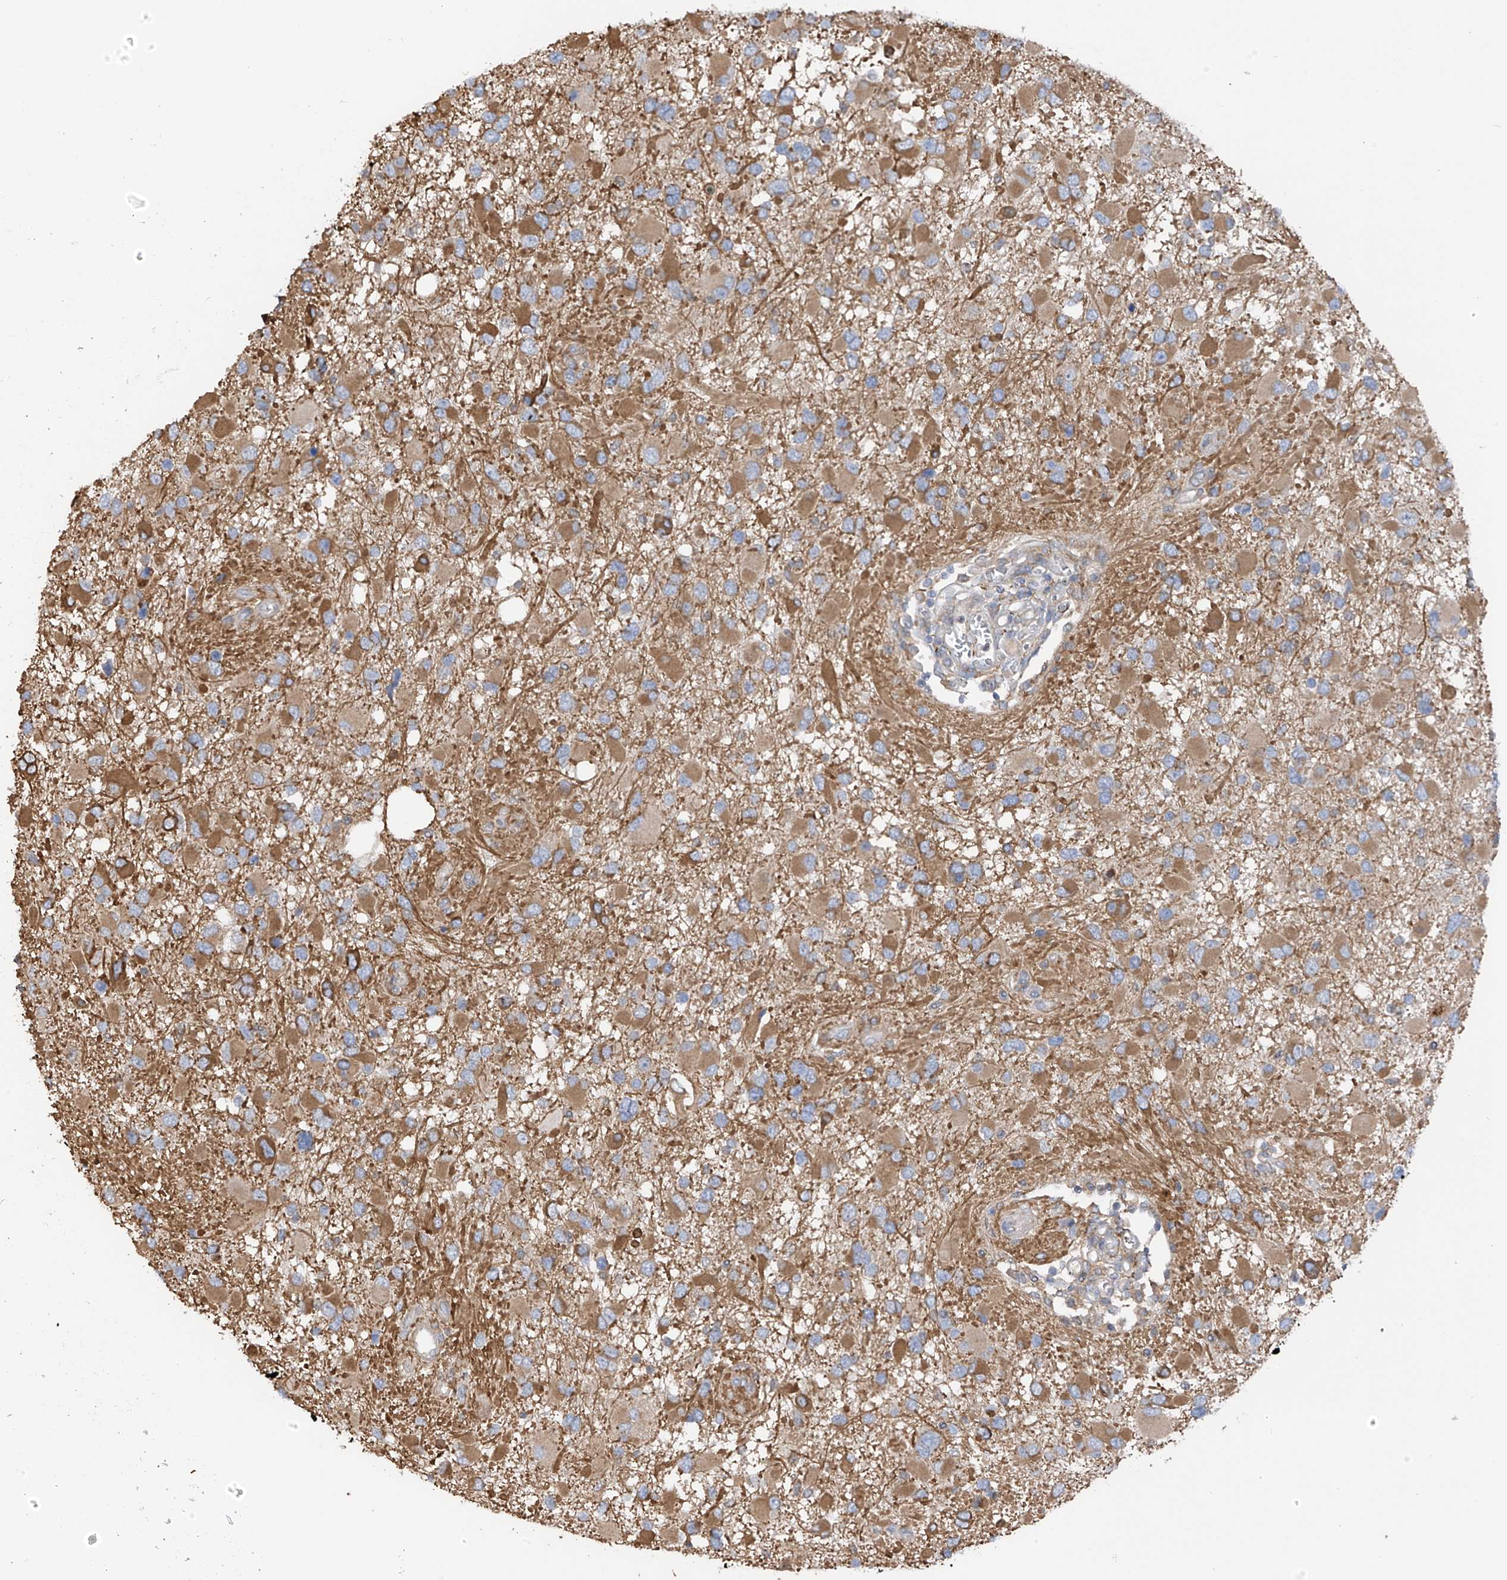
{"staining": {"intensity": "negative", "quantity": "none", "location": "none"}, "tissue": "glioma", "cell_type": "Tumor cells", "image_type": "cancer", "snomed": [{"axis": "morphology", "description": "Glioma, malignant, High grade"}, {"axis": "topography", "description": "Brain"}], "caption": "Human high-grade glioma (malignant) stained for a protein using immunohistochemistry (IHC) exhibits no positivity in tumor cells.", "gene": "GALNTL6", "patient": {"sex": "male", "age": 53}}